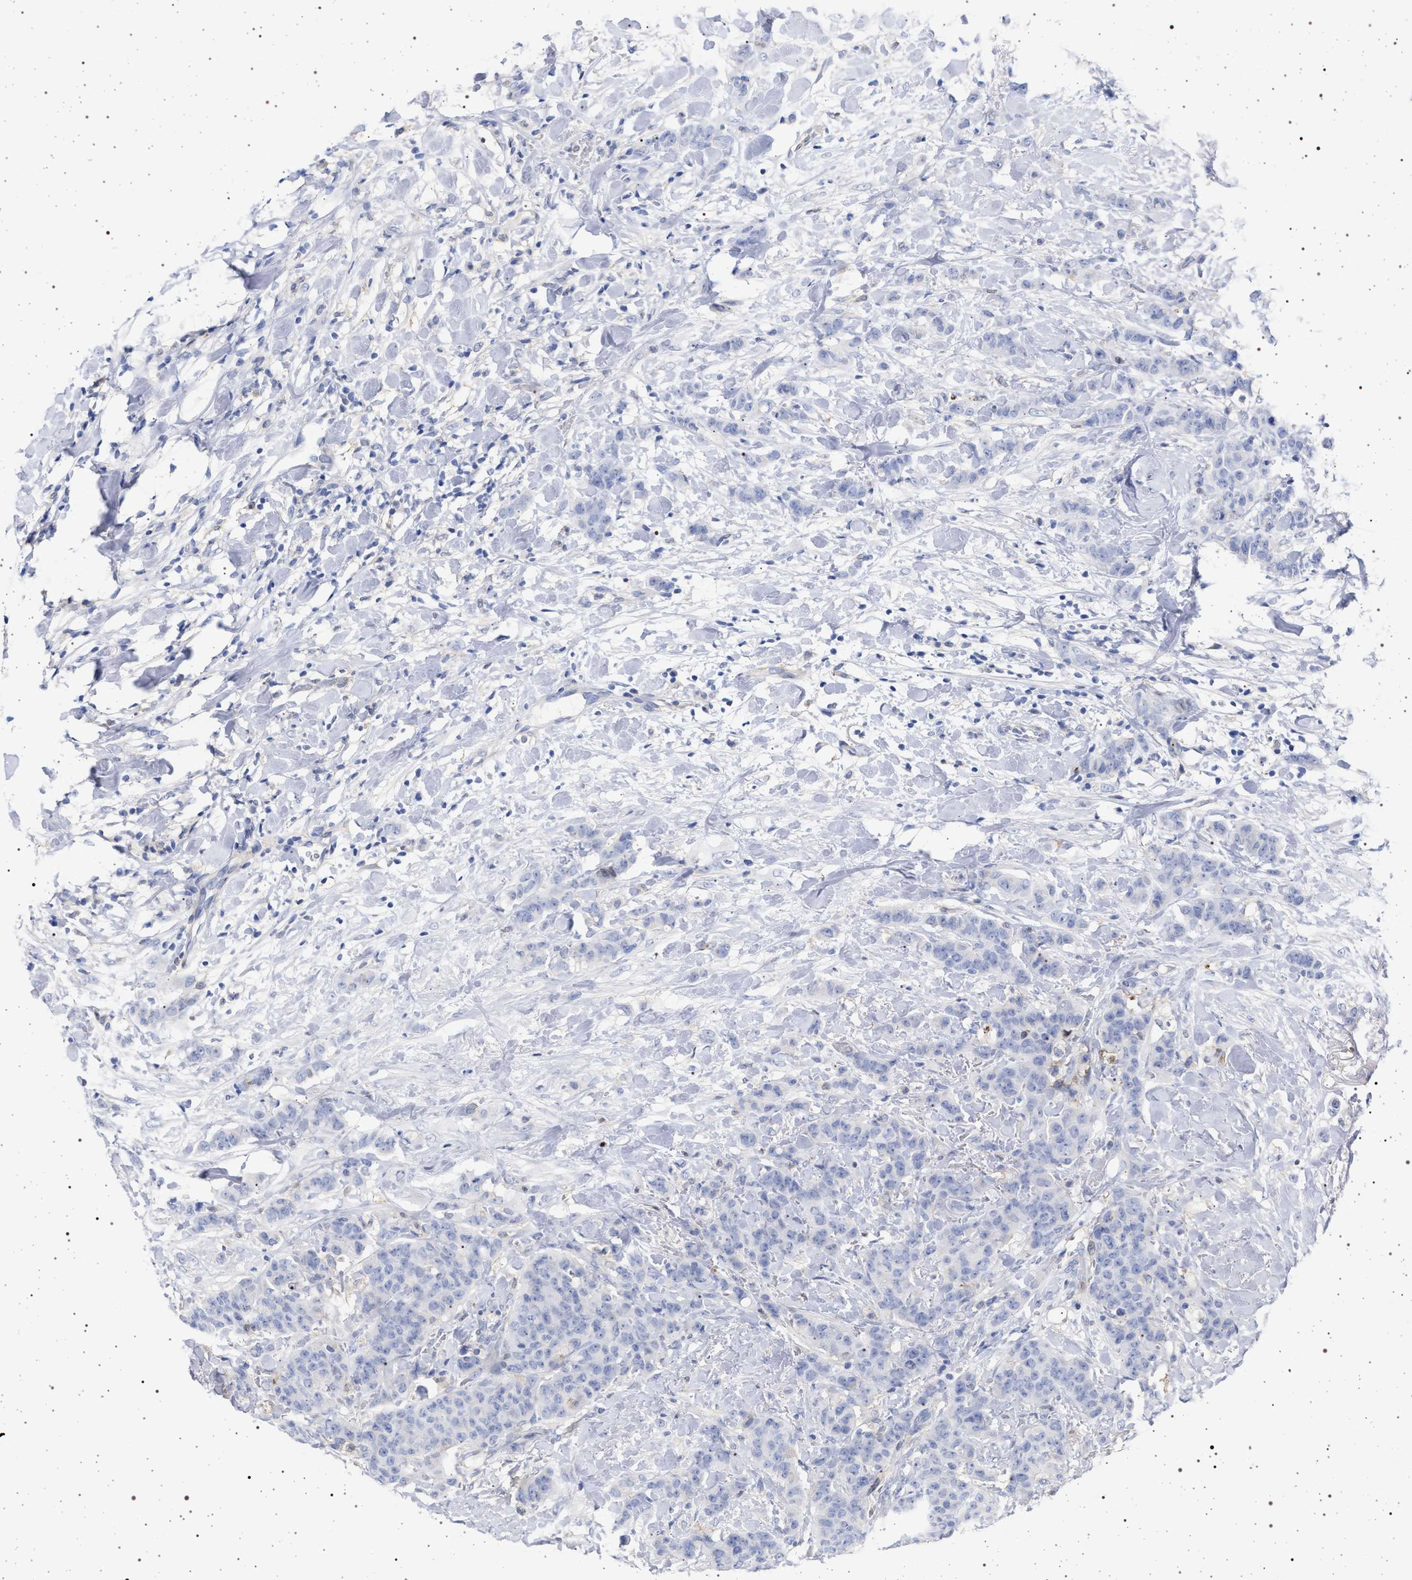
{"staining": {"intensity": "negative", "quantity": "none", "location": "none"}, "tissue": "breast cancer", "cell_type": "Tumor cells", "image_type": "cancer", "snomed": [{"axis": "morphology", "description": "Normal tissue, NOS"}, {"axis": "morphology", "description": "Duct carcinoma"}, {"axis": "topography", "description": "Breast"}], "caption": "This is an immunohistochemistry micrograph of breast cancer (infiltrating ductal carcinoma). There is no positivity in tumor cells.", "gene": "PLG", "patient": {"sex": "female", "age": 40}}